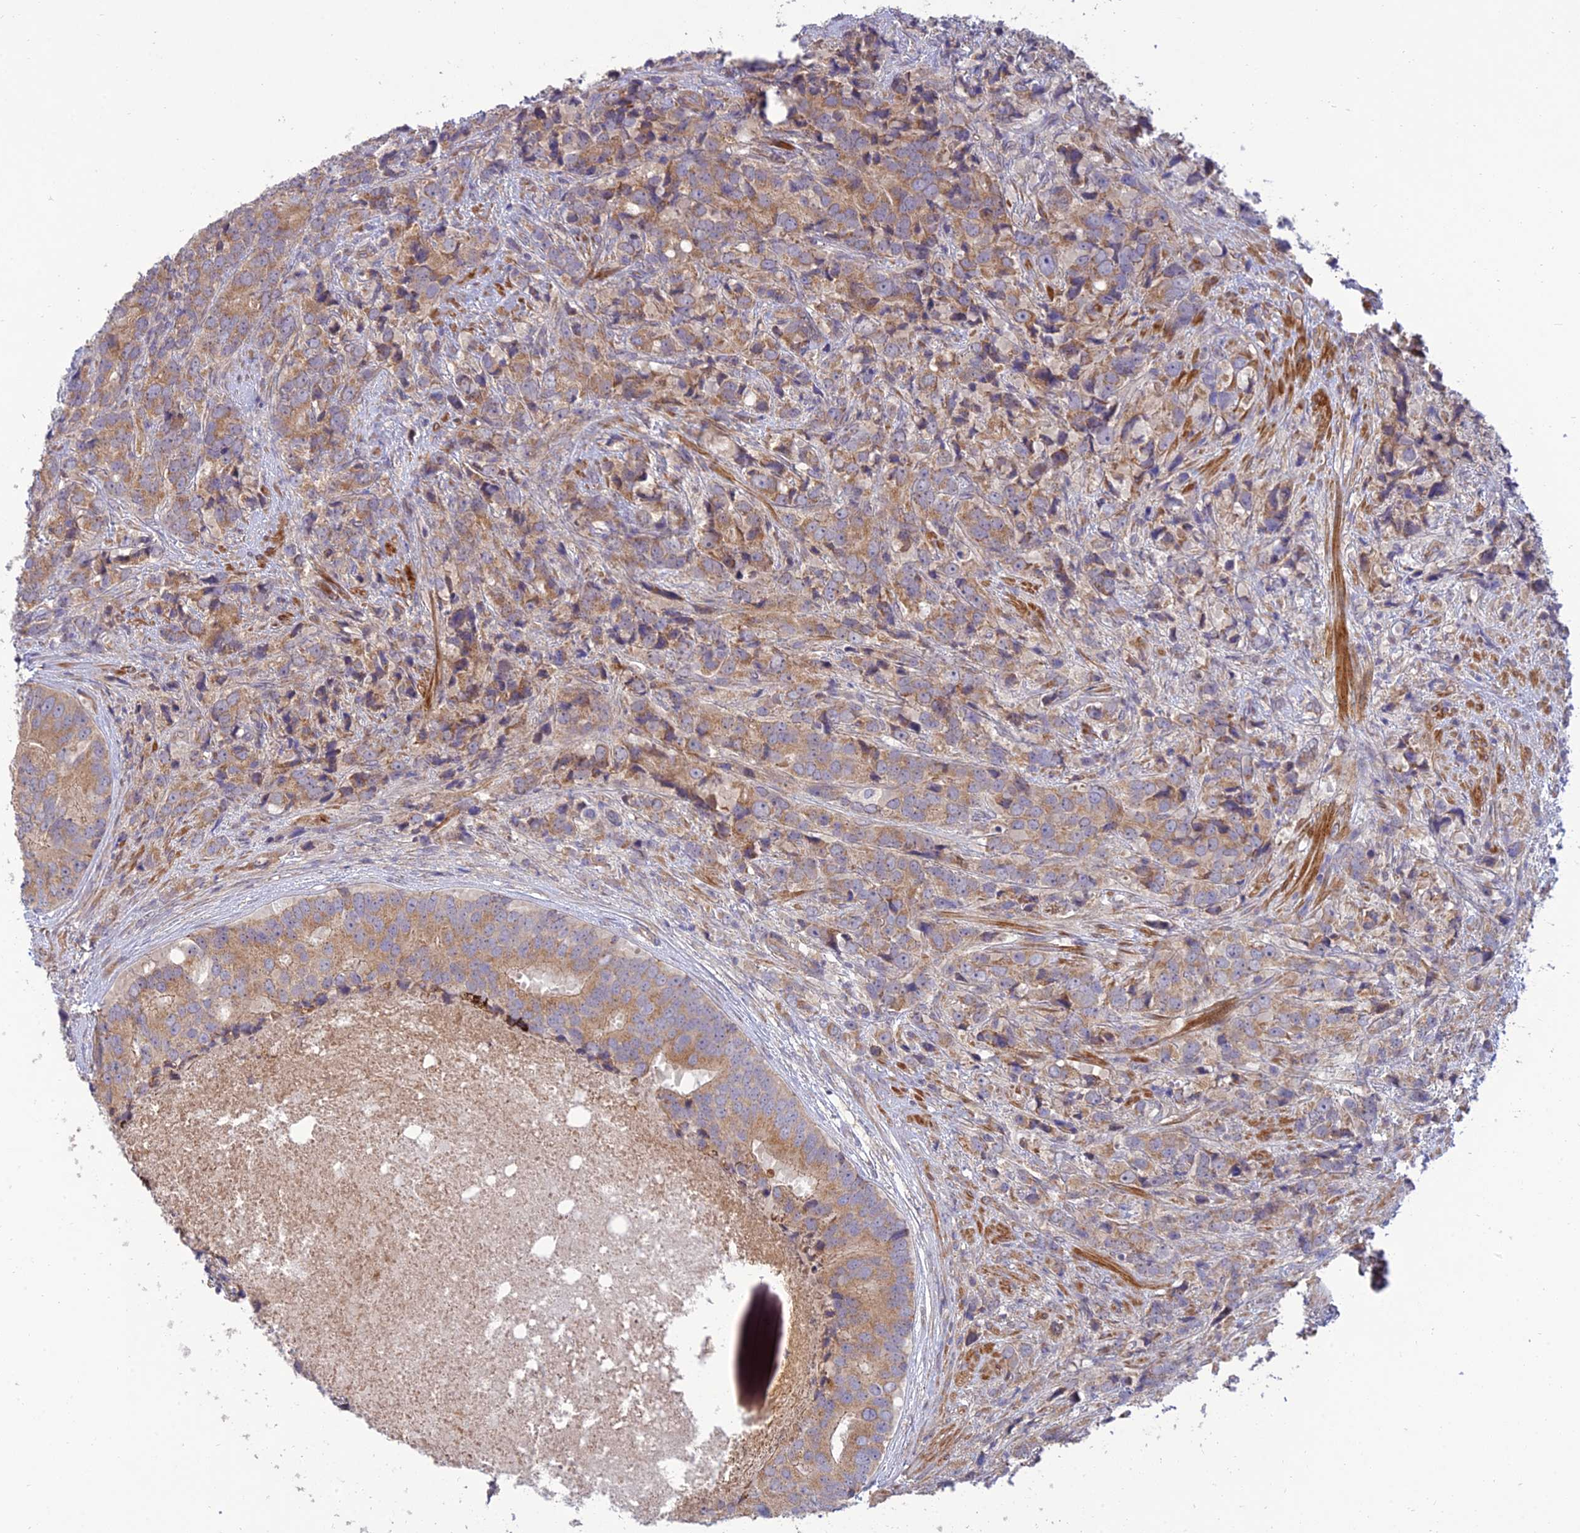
{"staining": {"intensity": "moderate", "quantity": "25%-75%", "location": "cytoplasmic/membranous"}, "tissue": "prostate cancer", "cell_type": "Tumor cells", "image_type": "cancer", "snomed": [{"axis": "morphology", "description": "Adenocarcinoma, High grade"}, {"axis": "topography", "description": "Prostate"}], "caption": "Prostate cancer (high-grade adenocarcinoma) tissue shows moderate cytoplasmic/membranous positivity in approximately 25%-75% of tumor cells", "gene": "C3orf20", "patient": {"sex": "male", "age": 62}}